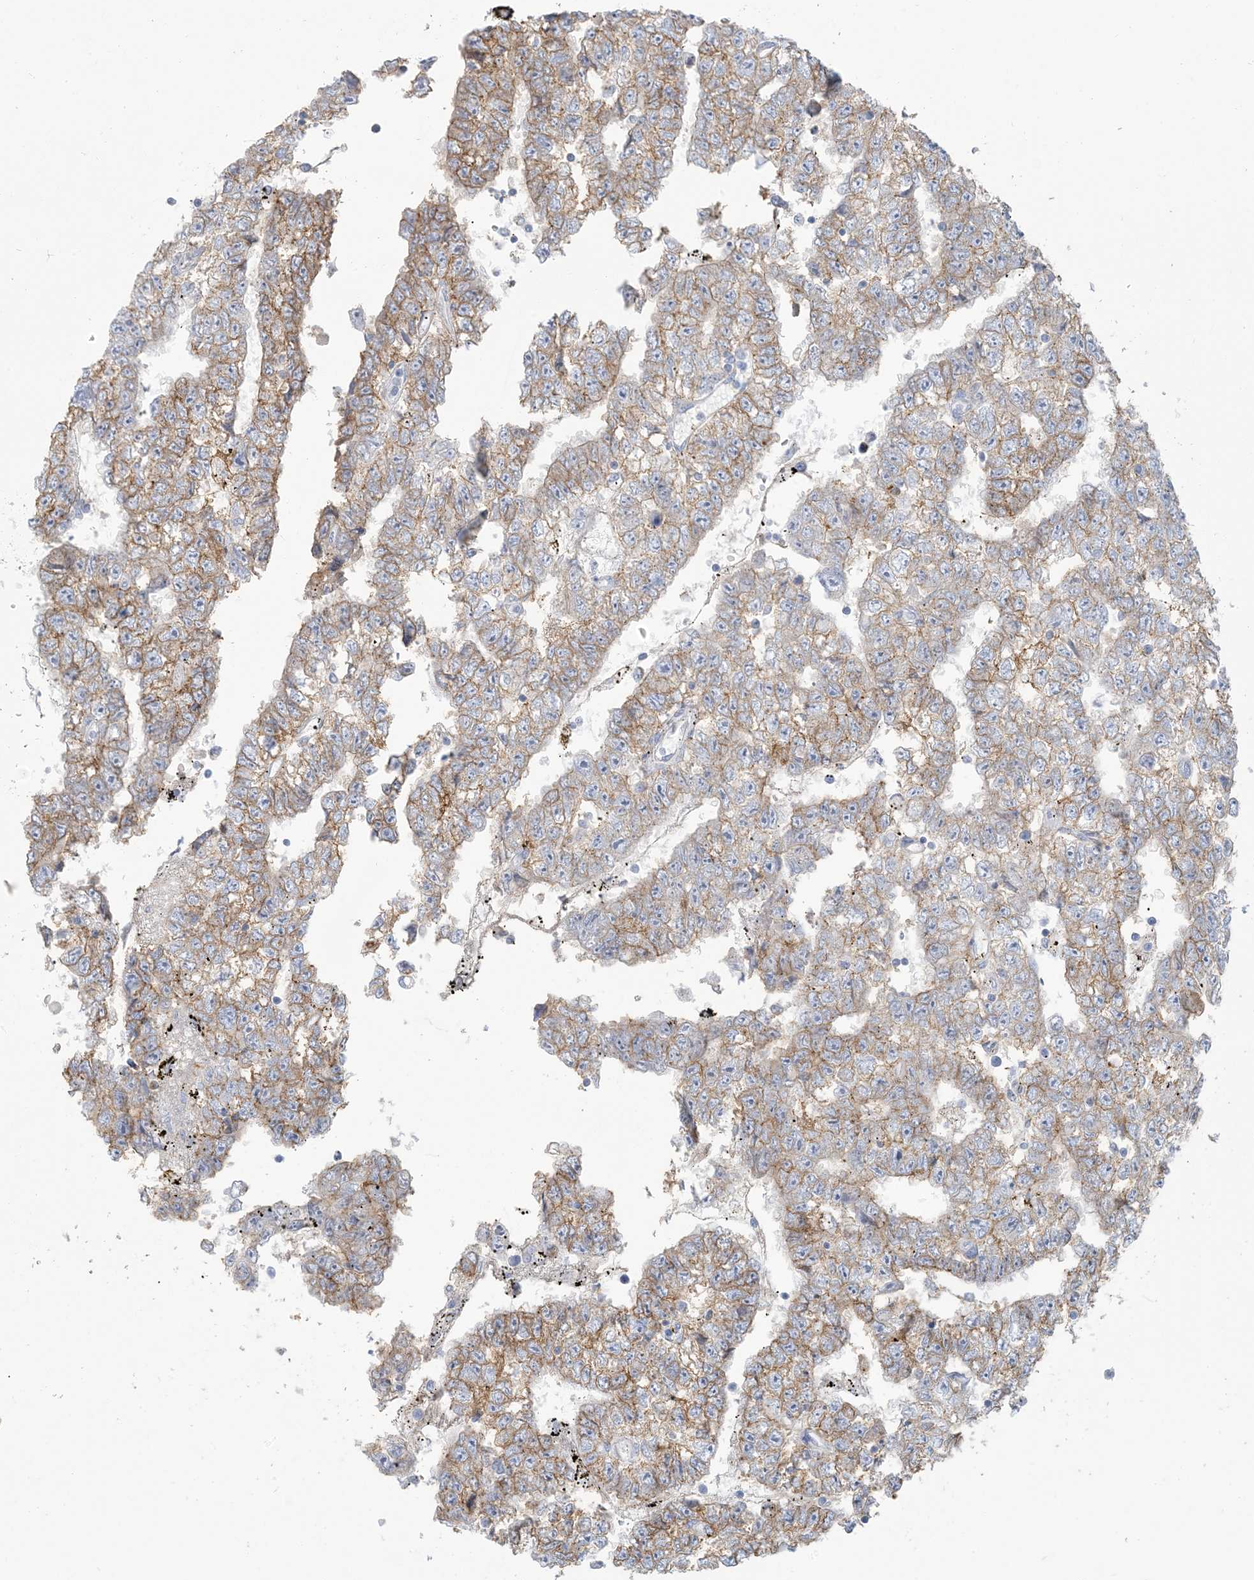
{"staining": {"intensity": "weak", "quantity": ">75%", "location": "cytoplasmic/membranous"}, "tissue": "testis cancer", "cell_type": "Tumor cells", "image_type": "cancer", "snomed": [{"axis": "morphology", "description": "Carcinoma, Embryonal, NOS"}, {"axis": "topography", "description": "Testis"}], "caption": "IHC staining of testis cancer, which demonstrates low levels of weak cytoplasmic/membranous expression in about >75% of tumor cells indicating weak cytoplasmic/membranous protein positivity. The staining was performed using DAB (brown) for protein detection and nuclei were counterstained in hematoxylin (blue).", "gene": "SCML1", "patient": {"sex": "male", "age": 25}}